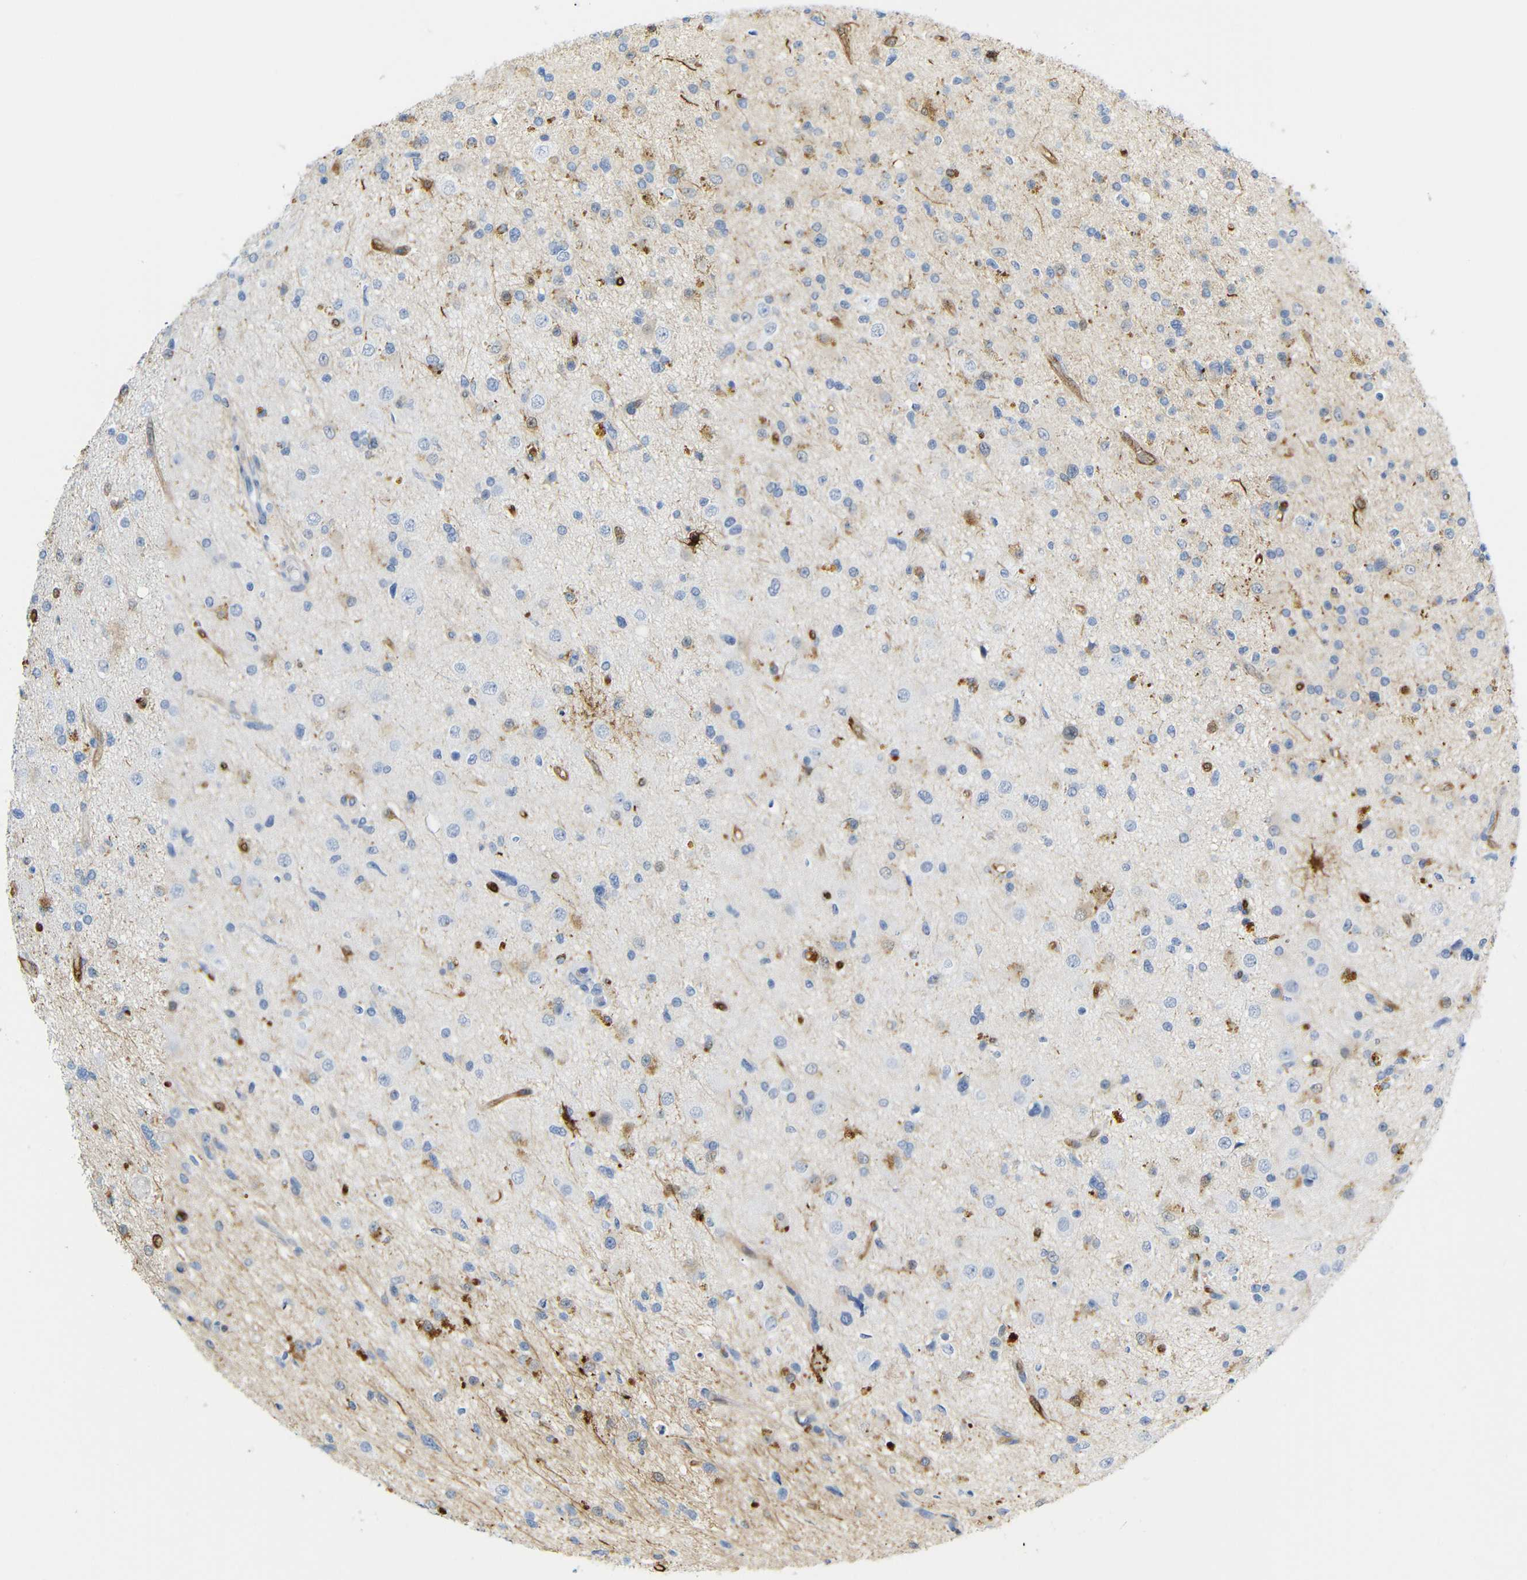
{"staining": {"intensity": "moderate", "quantity": "<25%", "location": "cytoplasmic/membranous"}, "tissue": "glioma", "cell_type": "Tumor cells", "image_type": "cancer", "snomed": [{"axis": "morphology", "description": "Glioma, malignant, High grade"}, {"axis": "topography", "description": "Brain"}], "caption": "A high-resolution photomicrograph shows IHC staining of malignant high-grade glioma, which demonstrates moderate cytoplasmic/membranous positivity in approximately <25% of tumor cells.", "gene": "MT1A", "patient": {"sex": "male", "age": 33}}